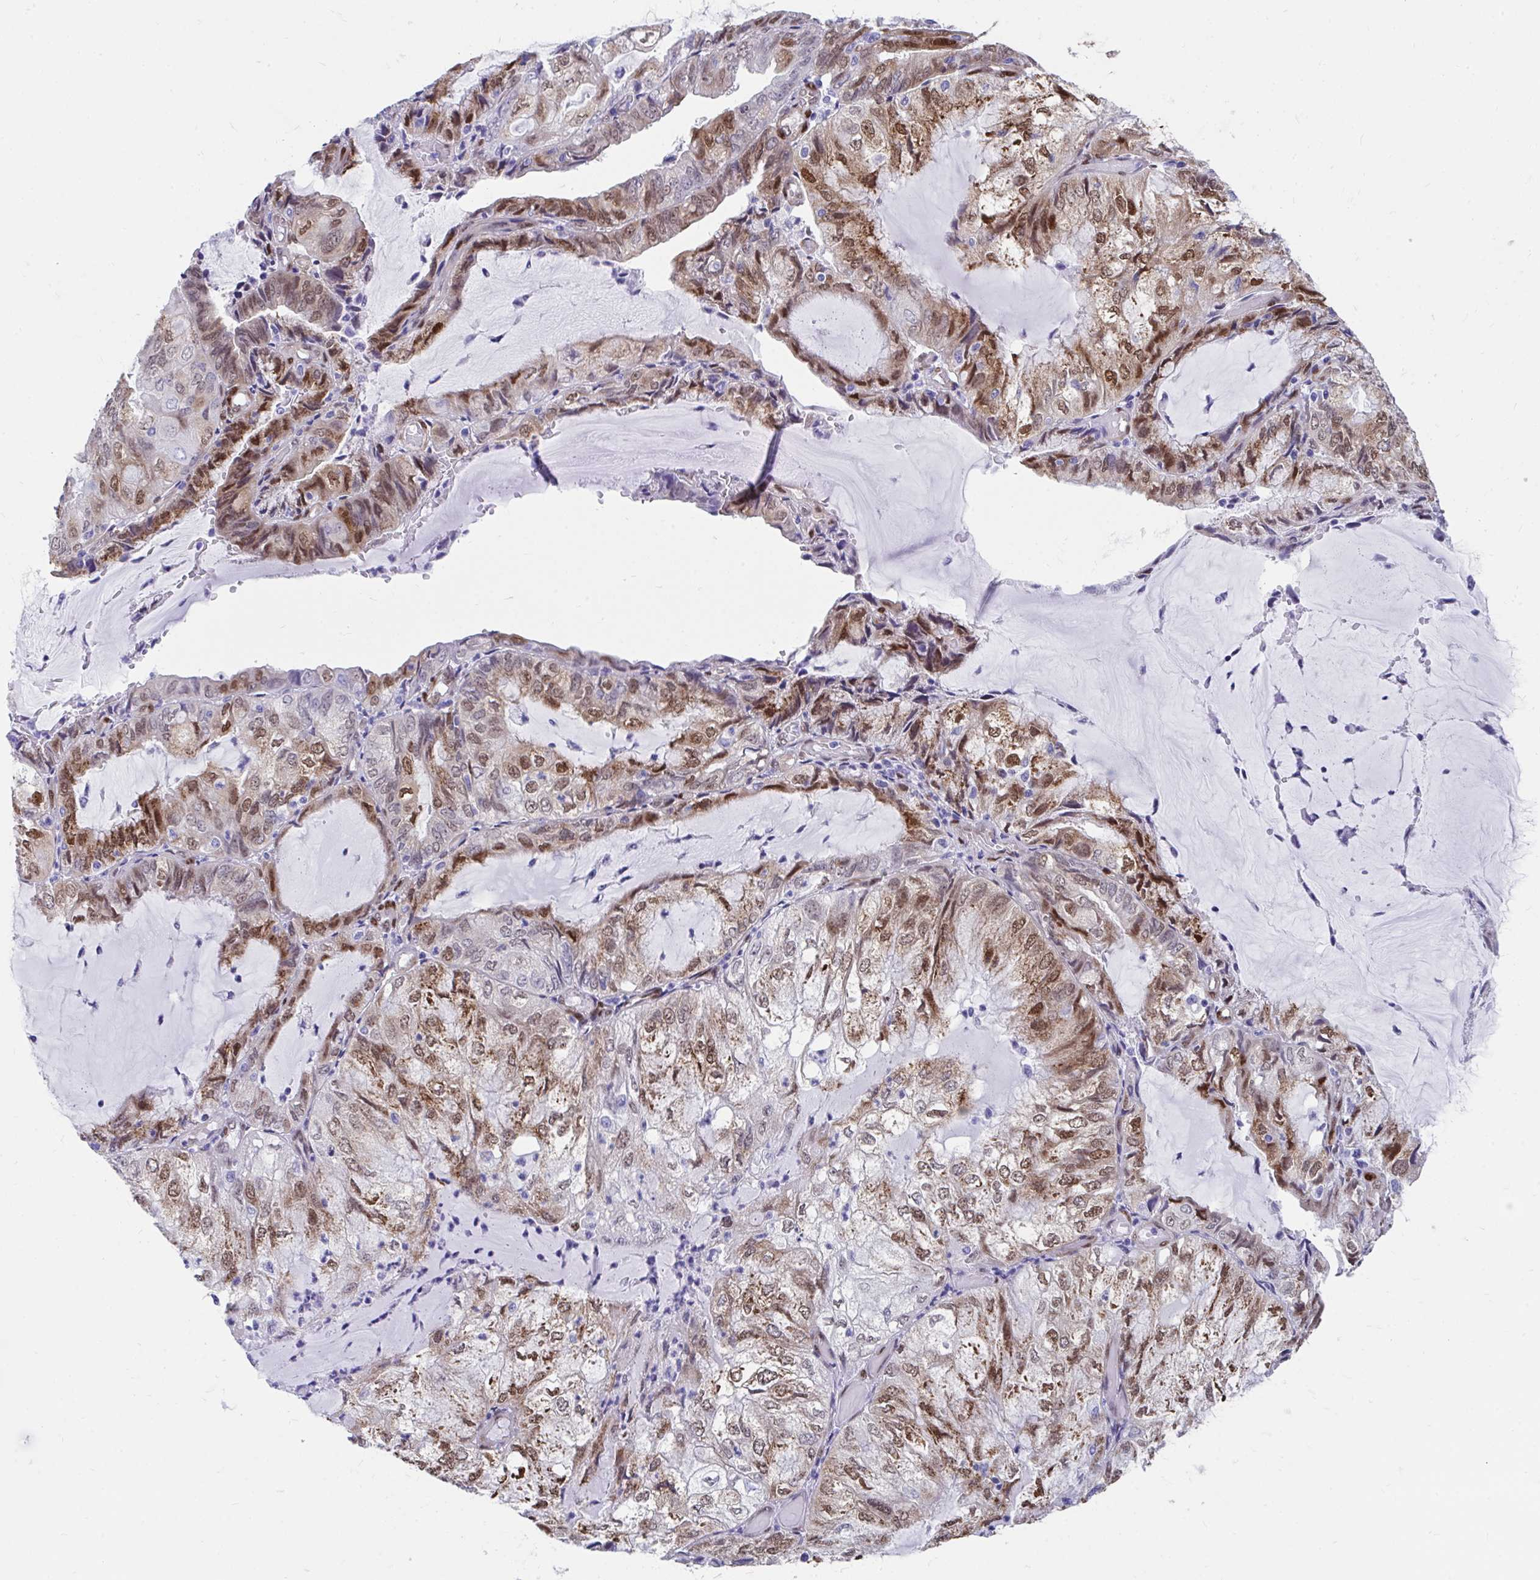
{"staining": {"intensity": "strong", "quantity": "25%-75%", "location": "cytoplasmic/membranous,nuclear"}, "tissue": "endometrial cancer", "cell_type": "Tumor cells", "image_type": "cancer", "snomed": [{"axis": "morphology", "description": "Adenocarcinoma, NOS"}, {"axis": "topography", "description": "Endometrium"}], "caption": "Endometrial adenocarcinoma stained for a protein displays strong cytoplasmic/membranous and nuclear positivity in tumor cells.", "gene": "RBPMS", "patient": {"sex": "female", "age": 81}}